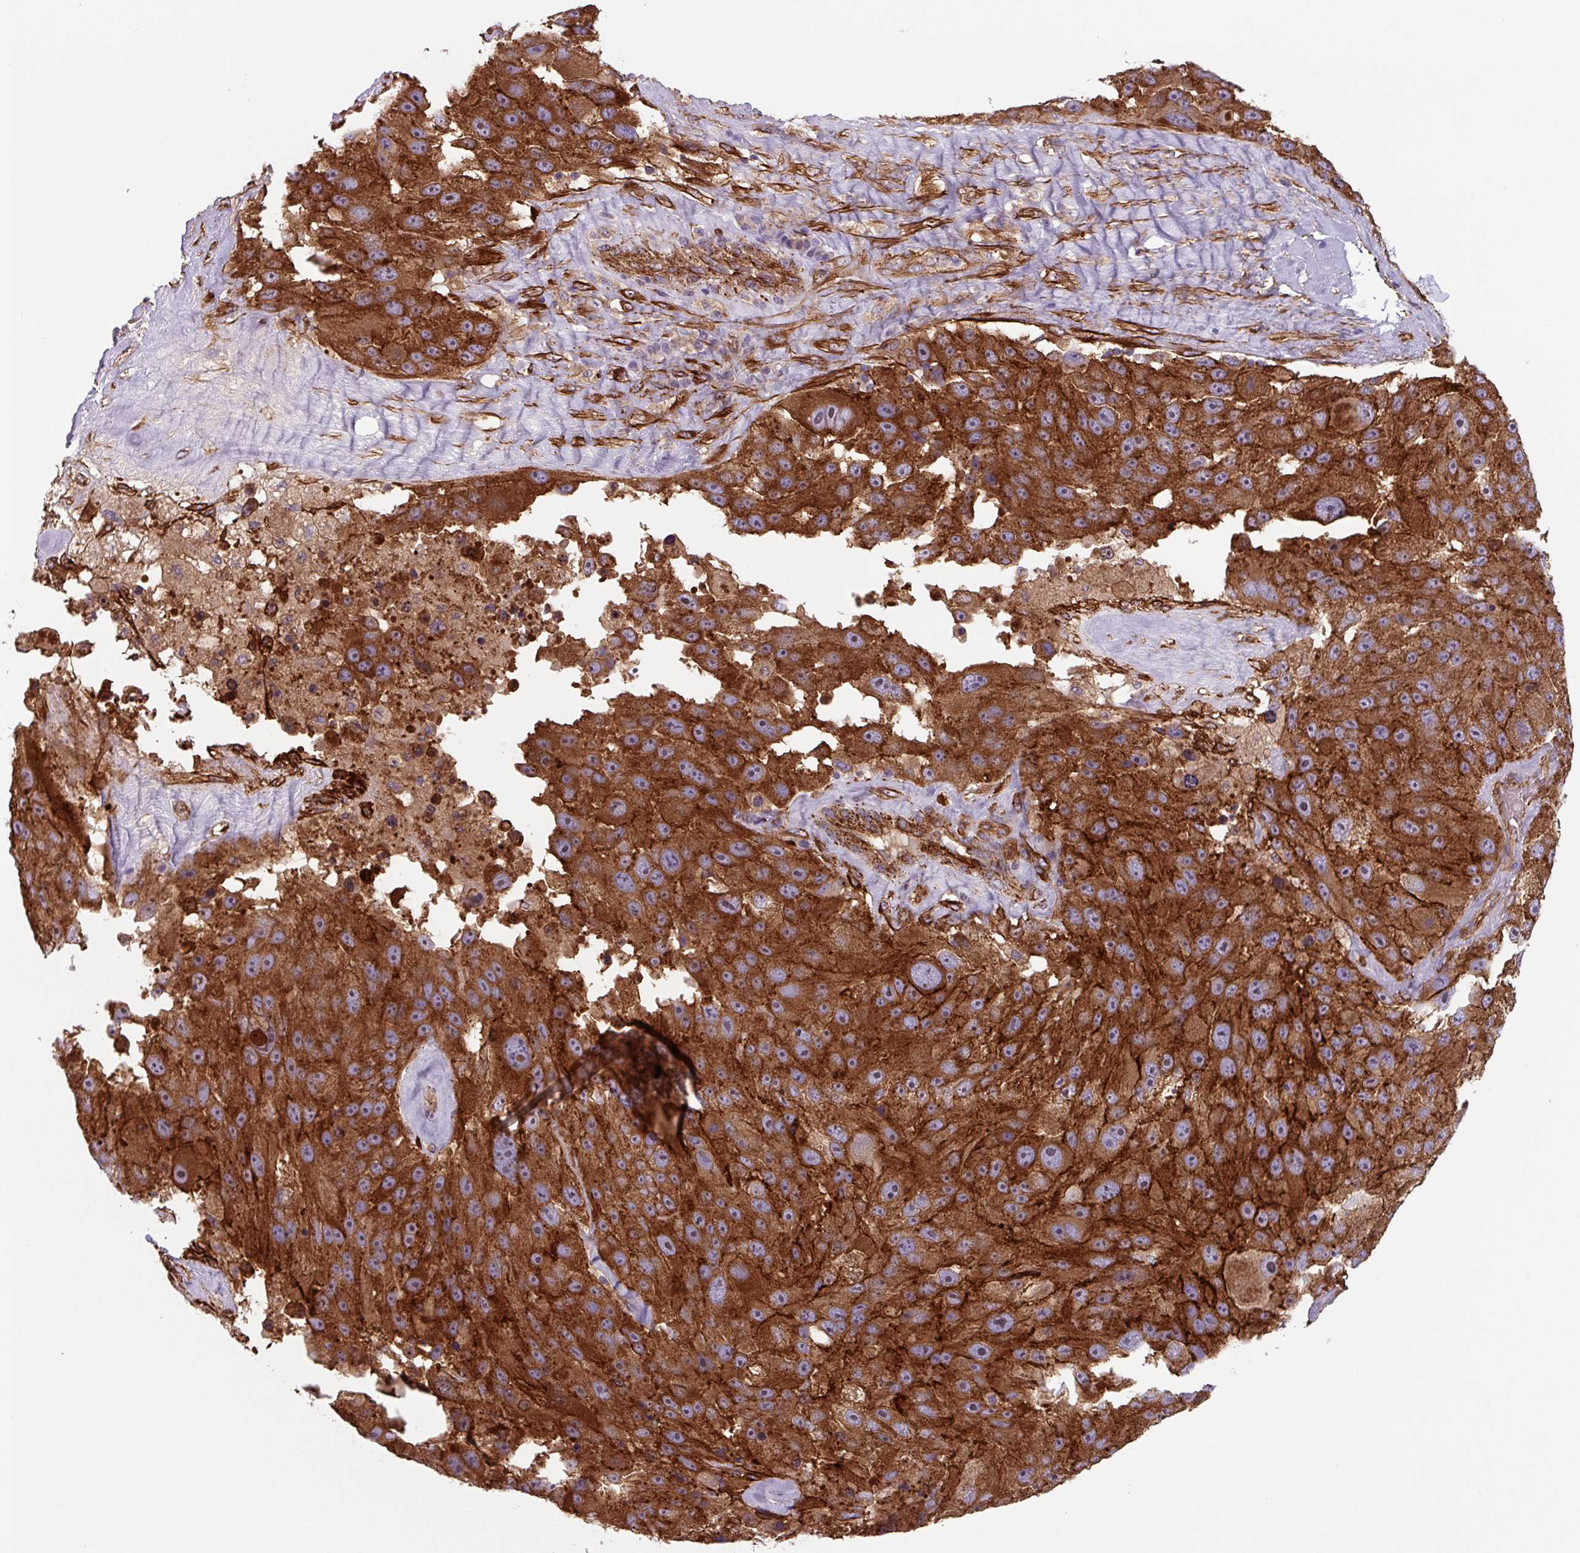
{"staining": {"intensity": "strong", "quantity": ">75%", "location": "cytoplasmic/membranous"}, "tissue": "melanoma", "cell_type": "Tumor cells", "image_type": "cancer", "snomed": [{"axis": "morphology", "description": "Malignant melanoma, Metastatic site"}, {"axis": "topography", "description": "Lymph node"}], "caption": "Strong cytoplasmic/membranous protein staining is identified in approximately >75% of tumor cells in melanoma.", "gene": "DHFR2", "patient": {"sex": "male", "age": 62}}